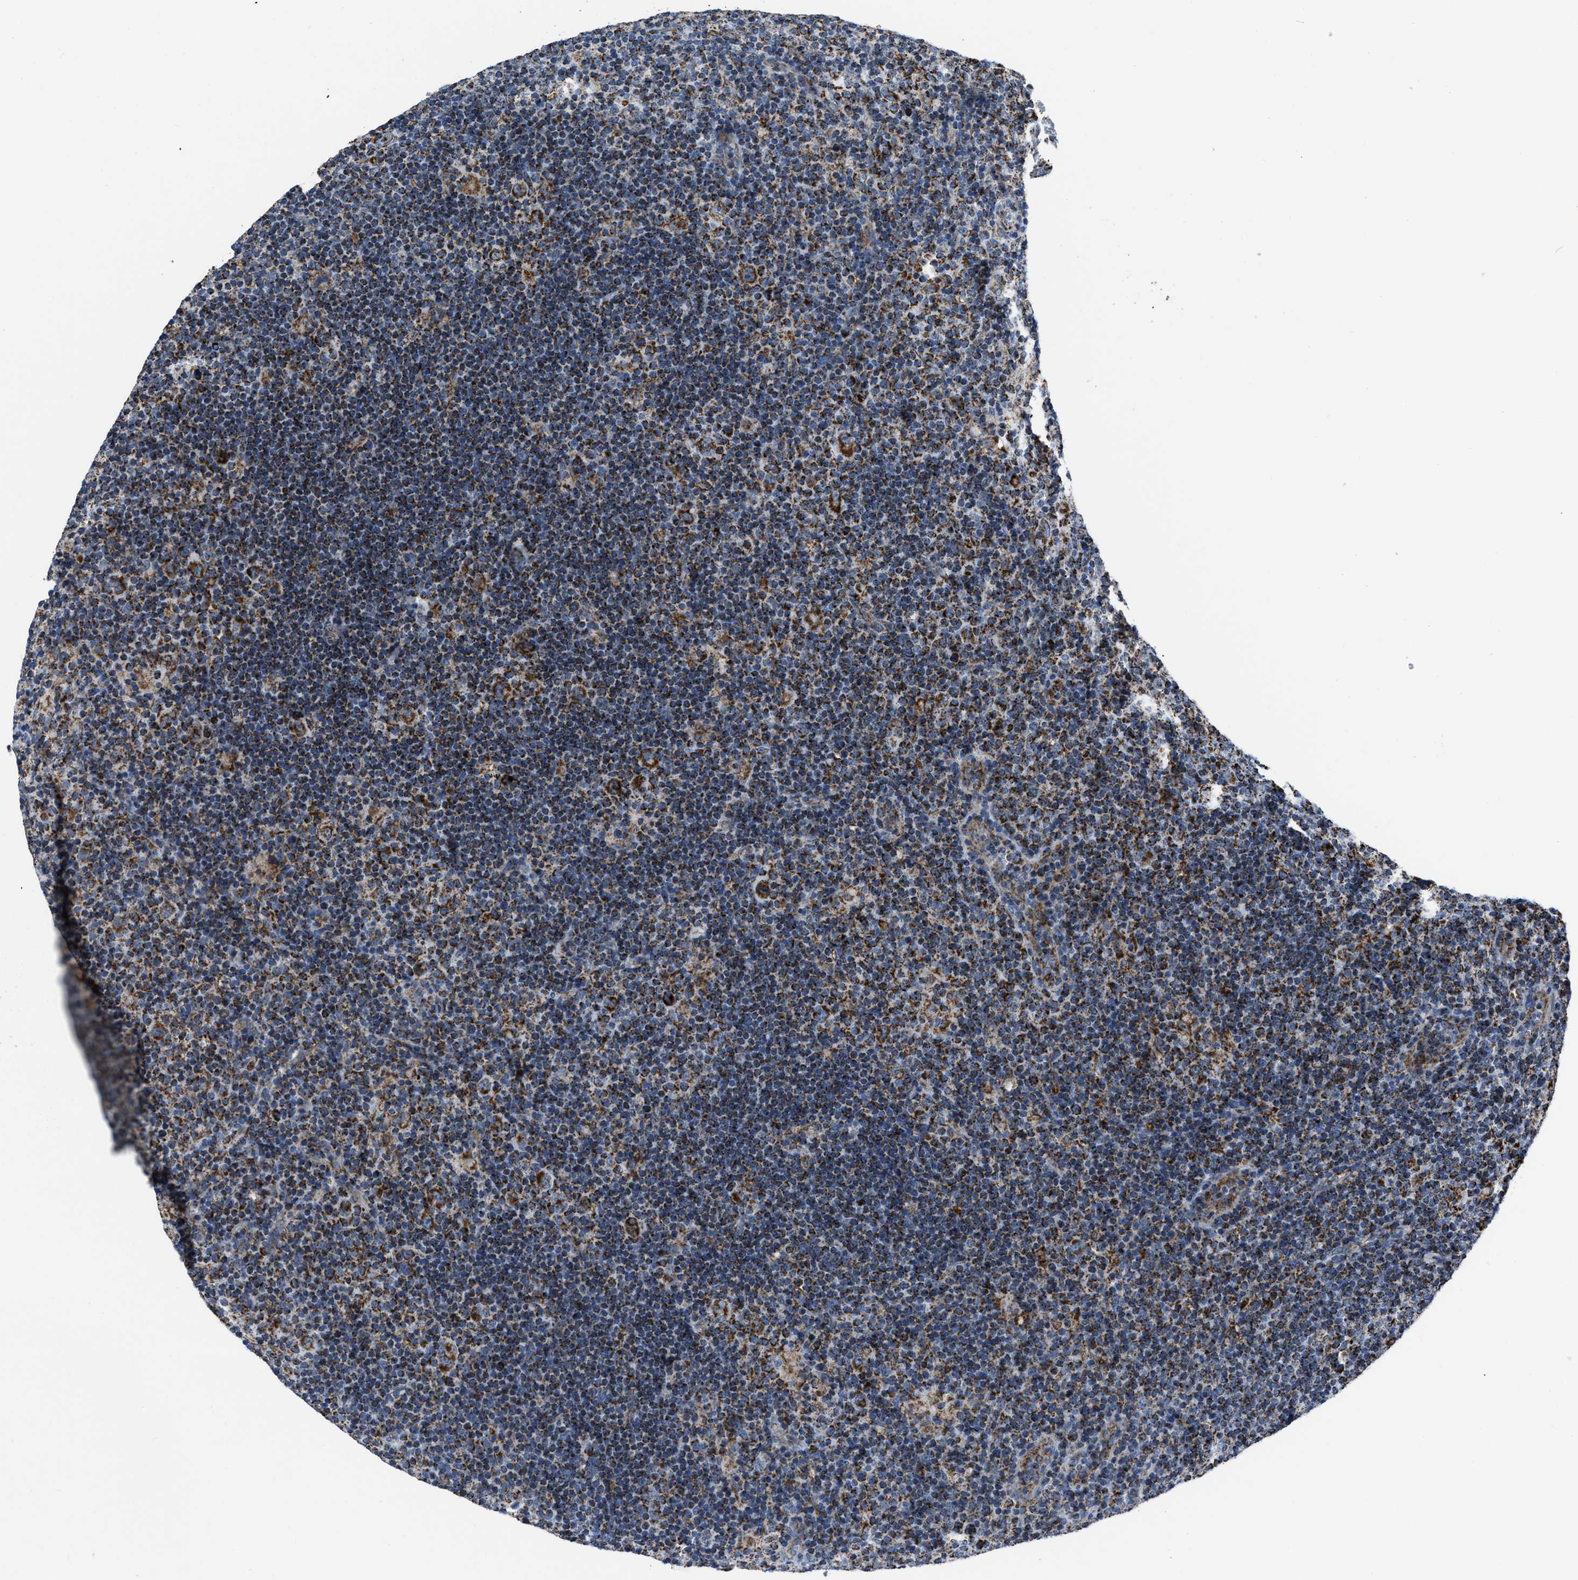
{"staining": {"intensity": "strong", "quantity": ">75%", "location": "cytoplasmic/membranous"}, "tissue": "lymphoma", "cell_type": "Tumor cells", "image_type": "cancer", "snomed": [{"axis": "morphology", "description": "Hodgkin's disease, NOS"}, {"axis": "topography", "description": "Lymph node"}], "caption": "The histopathology image demonstrates immunohistochemical staining of Hodgkin's disease. There is strong cytoplasmic/membranous staining is identified in about >75% of tumor cells.", "gene": "NSD3", "patient": {"sex": "female", "age": 57}}